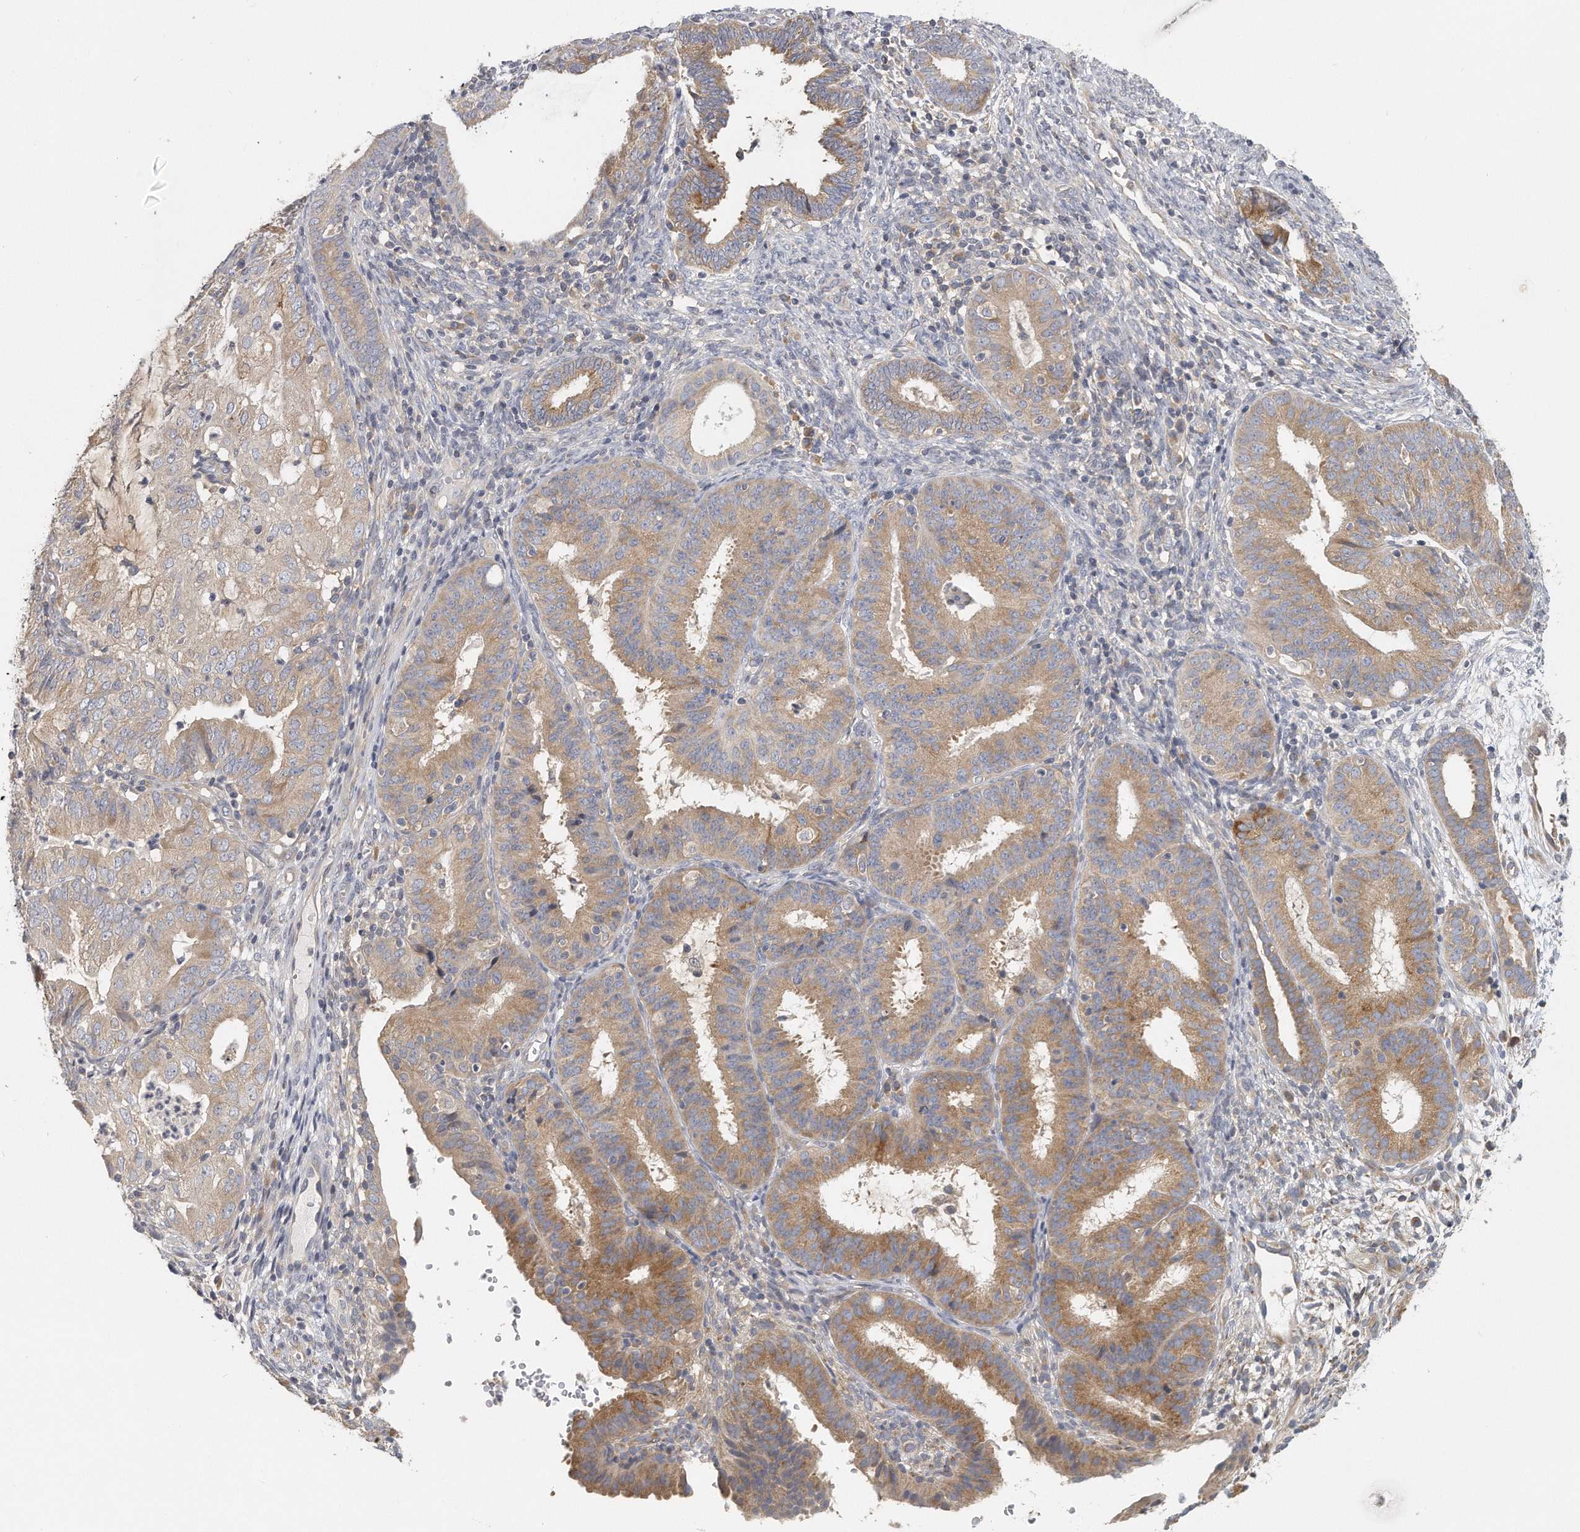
{"staining": {"intensity": "moderate", "quantity": "25%-75%", "location": "cytoplasmic/membranous"}, "tissue": "endometrial cancer", "cell_type": "Tumor cells", "image_type": "cancer", "snomed": [{"axis": "morphology", "description": "Adenocarcinoma, NOS"}, {"axis": "topography", "description": "Endometrium"}], "caption": "Protein staining displays moderate cytoplasmic/membranous staining in about 25%-75% of tumor cells in endometrial cancer (adenocarcinoma). The protein of interest is stained brown, and the nuclei are stained in blue (DAB IHC with brightfield microscopy, high magnification).", "gene": "EIF3I", "patient": {"sex": "female", "age": 51}}